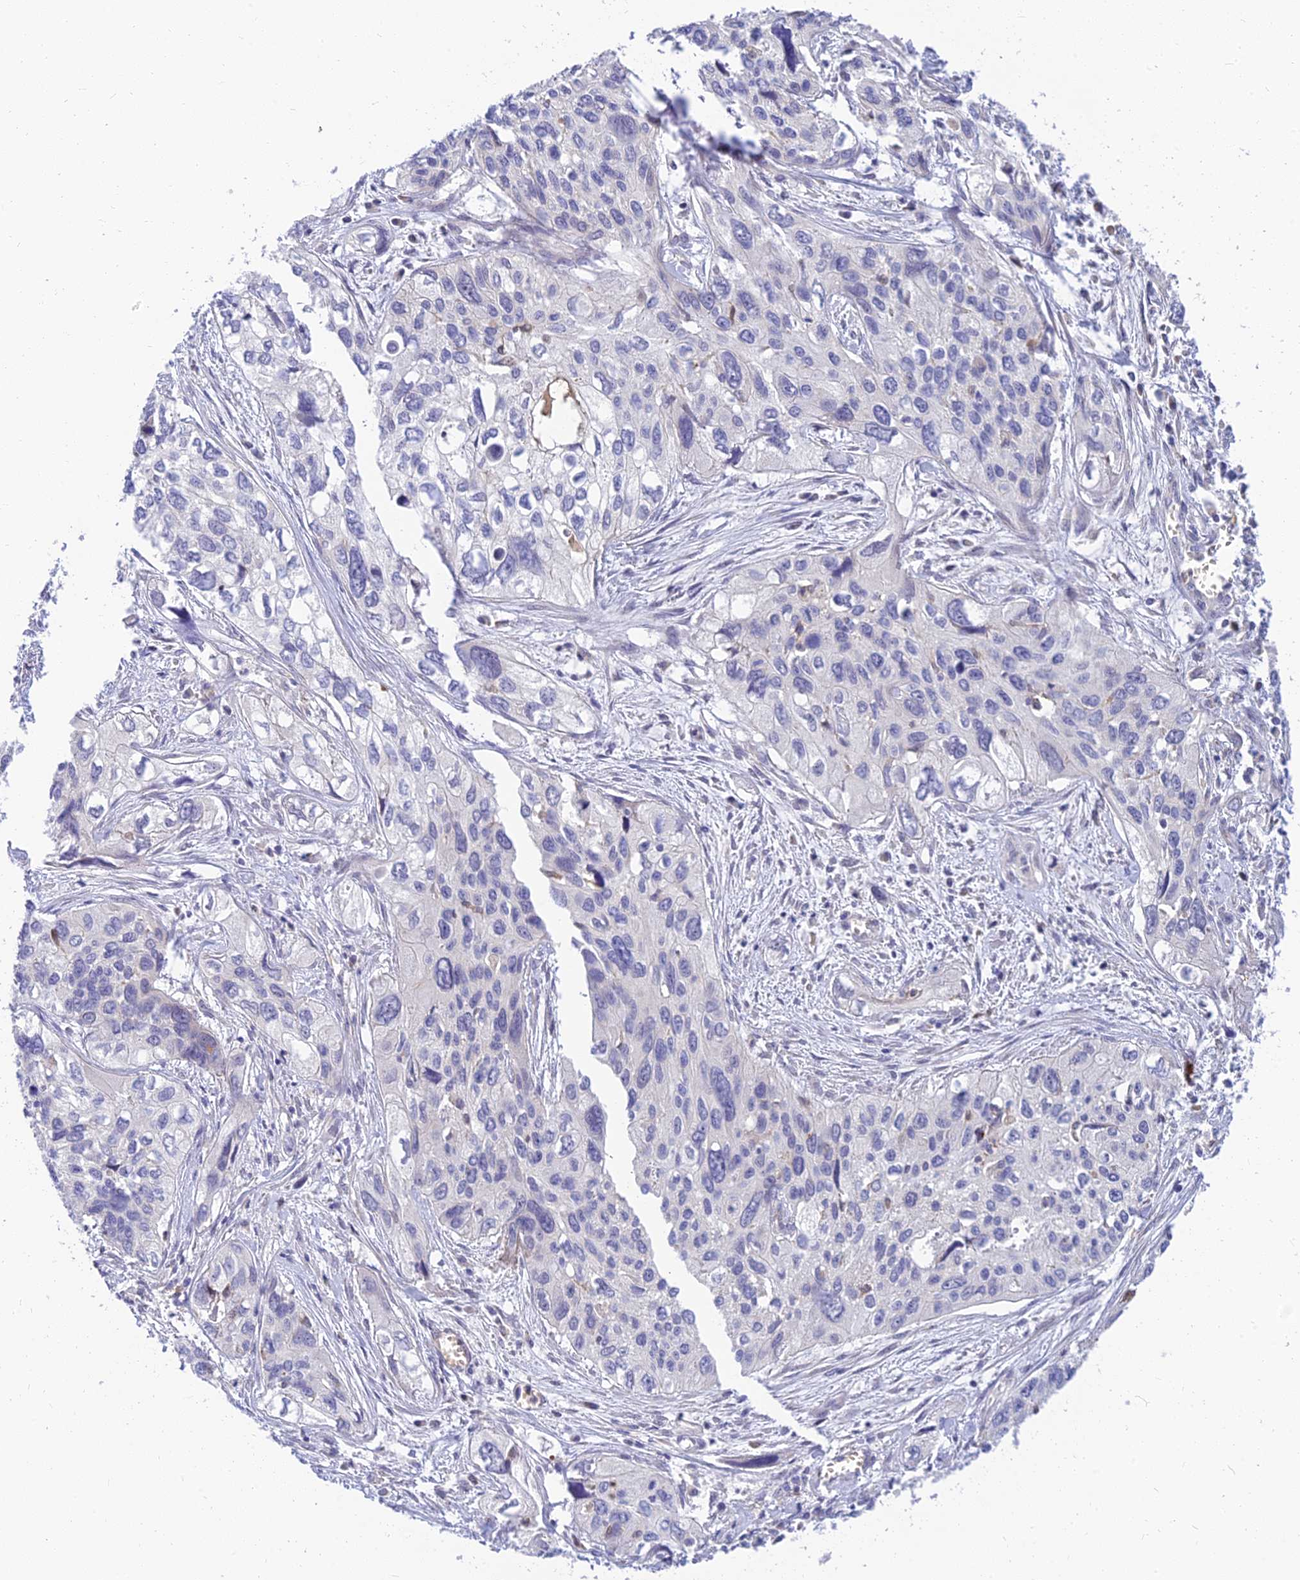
{"staining": {"intensity": "negative", "quantity": "none", "location": "none"}, "tissue": "cervical cancer", "cell_type": "Tumor cells", "image_type": "cancer", "snomed": [{"axis": "morphology", "description": "Squamous cell carcinoma, NOS"}, {"axis": "topography", "description": "Cervix"}], "caption": "High magnification brightfield microscopy of cervical squamous cell carcinoma stained with DAB (brown) and counterstained with hematoxylin (blue): tumor cells show no significant staining.", "gene": "ANKS4B", "patient": {"sex": "female", "age": 55}}